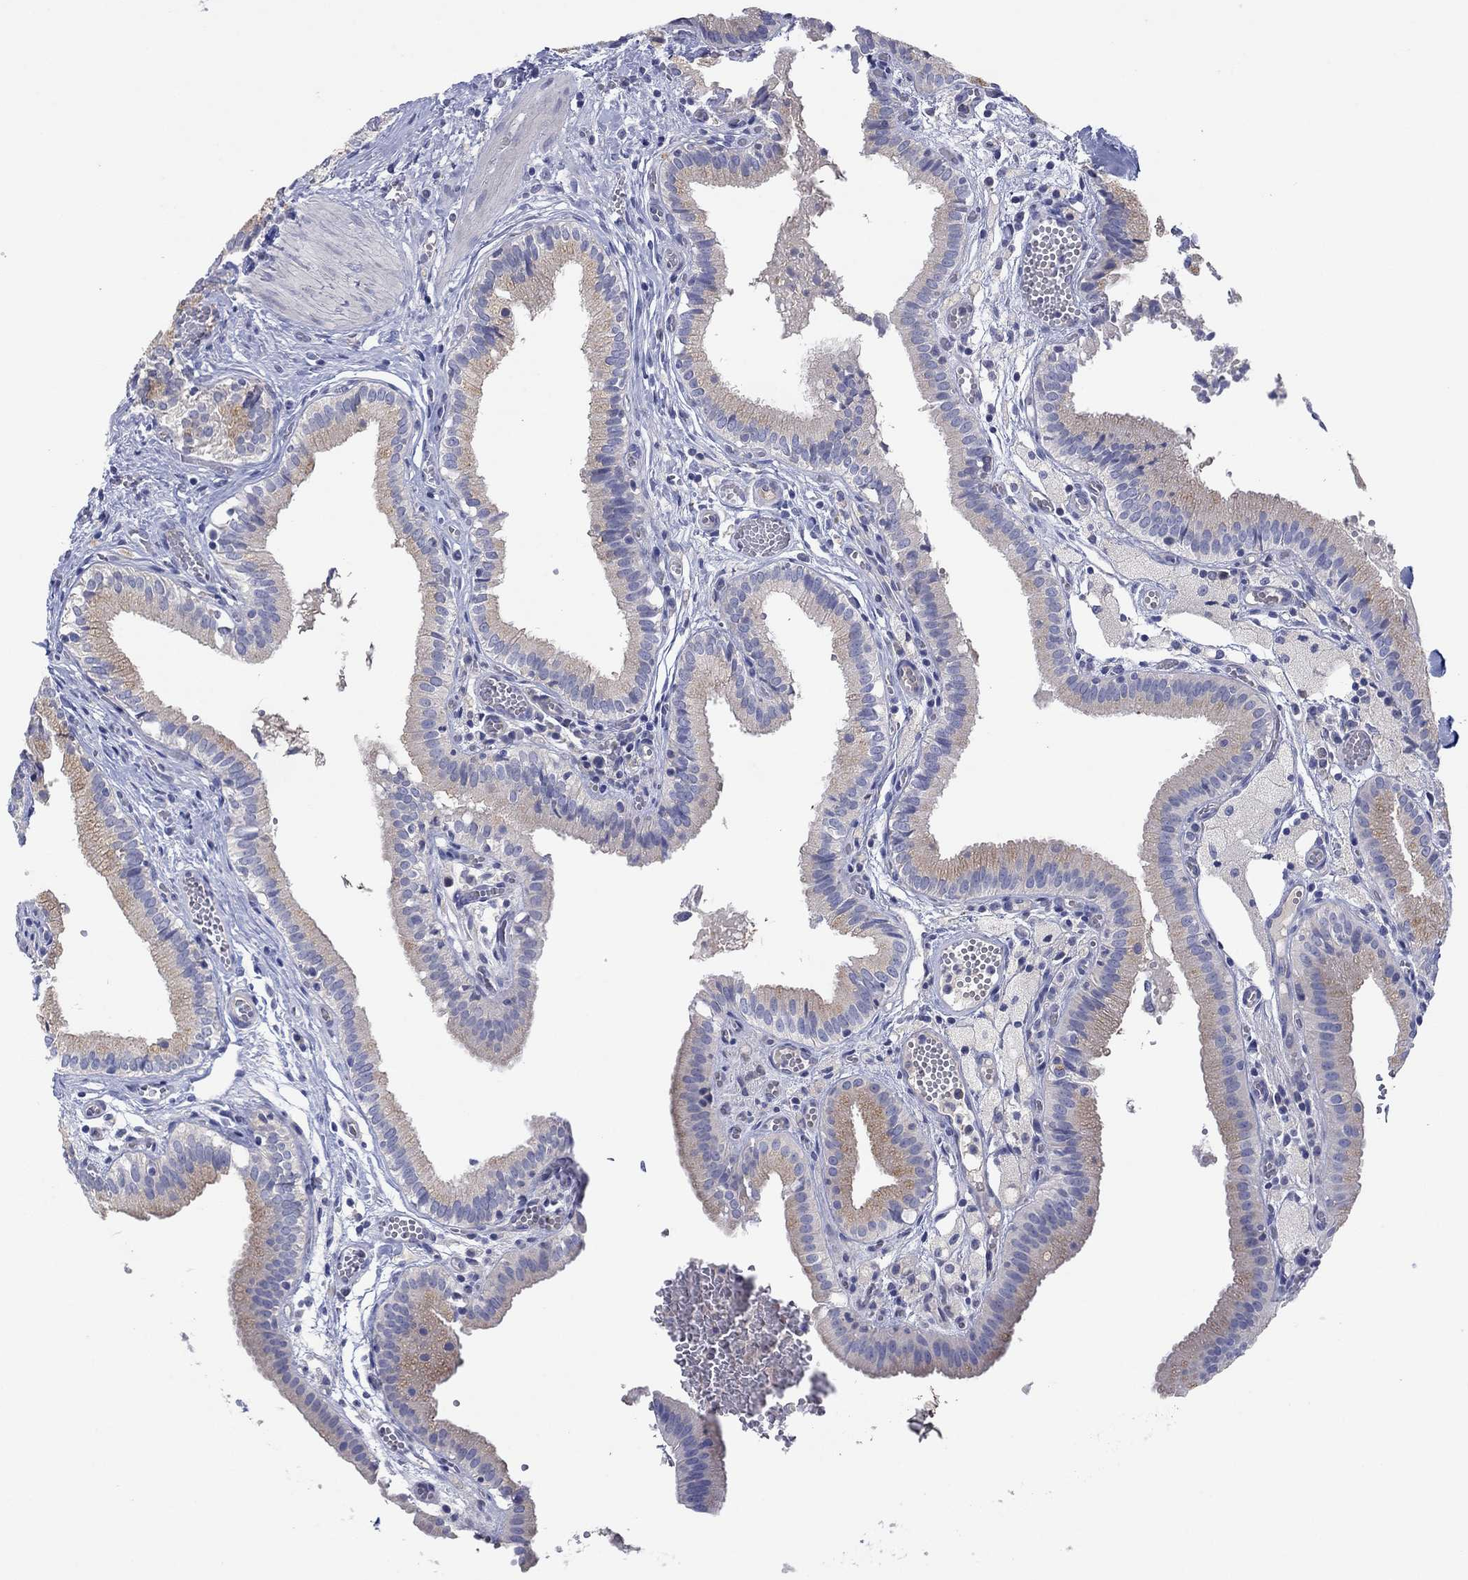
{"staining": {"intensity": "weak", "quantity": "<25%", "location": "cytoplasmic/membranous"}, "tissue": "gallbladder", "cell_type": "Glandular cells", "image_type": "normal", "snomed": [{"axis": "morphology", "description": "Normal tissue, NOS"}, {"axis": "topography", "description": "Gallbladder"}], "caption": "IHC photomicrograph of normal gallbladder: gallbladder stained with DAB demonstrates no significant protein expression in glandular cells. Nuclei are stained in blue.", "gene": "PLCL2", "patient": {"sex": "female", "age": 24}}